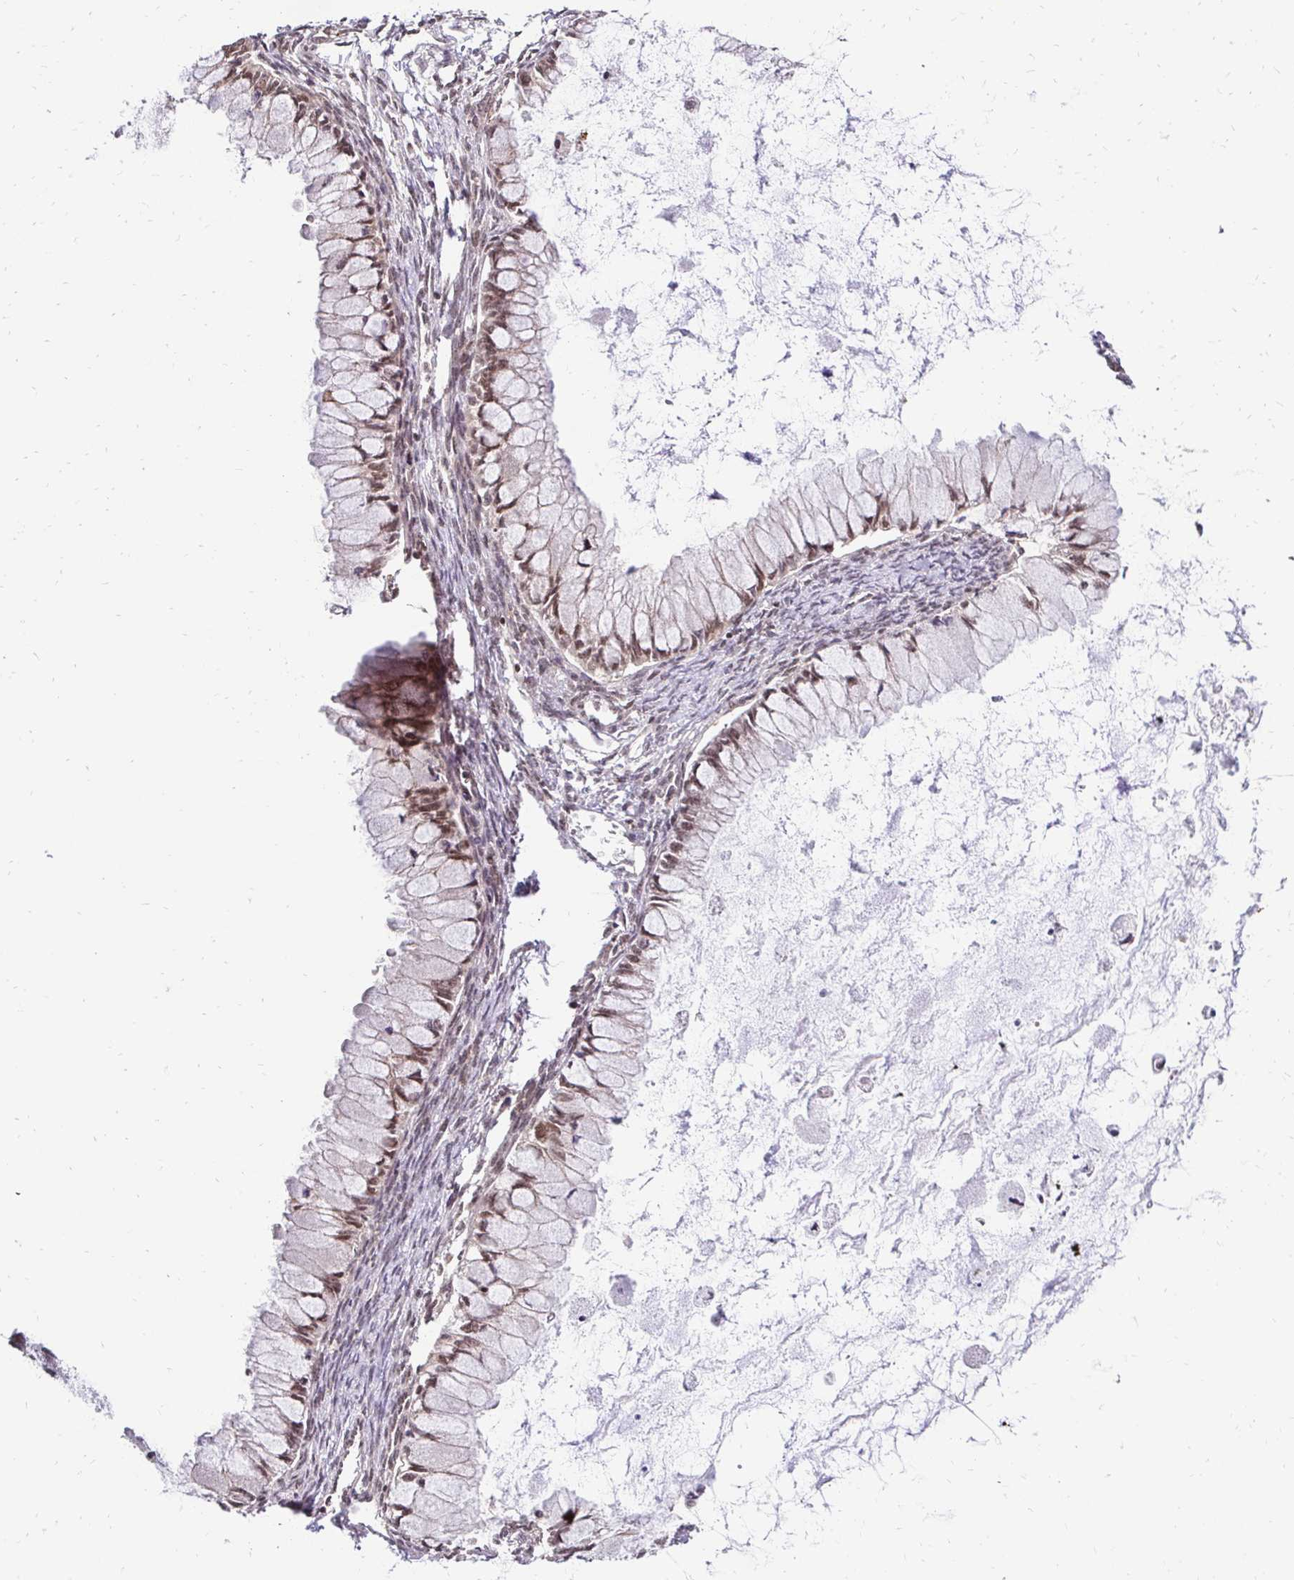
{"staining": {"intensity": "moderate", "quantity": ">75%", "location": "nuclear"}, "tissue": "ovarian cancer", "cell_type": "Tumor cells", "image_type": "cancer", "snomed": [{"axis": "morphology", "description": "Cystadenocarcinoma, mucinous, NOS"}, {"axis": "topography", "description": "Ovary"}], "caption": "Ovarian cancer (mucinous cystadenocarcinoma) stained with a brown dye reveals moderate nuclear positive positivity in about >75% of tumor cells.", "gene": "GLYR1", "patient": {"sex": "female", "age": 34}}